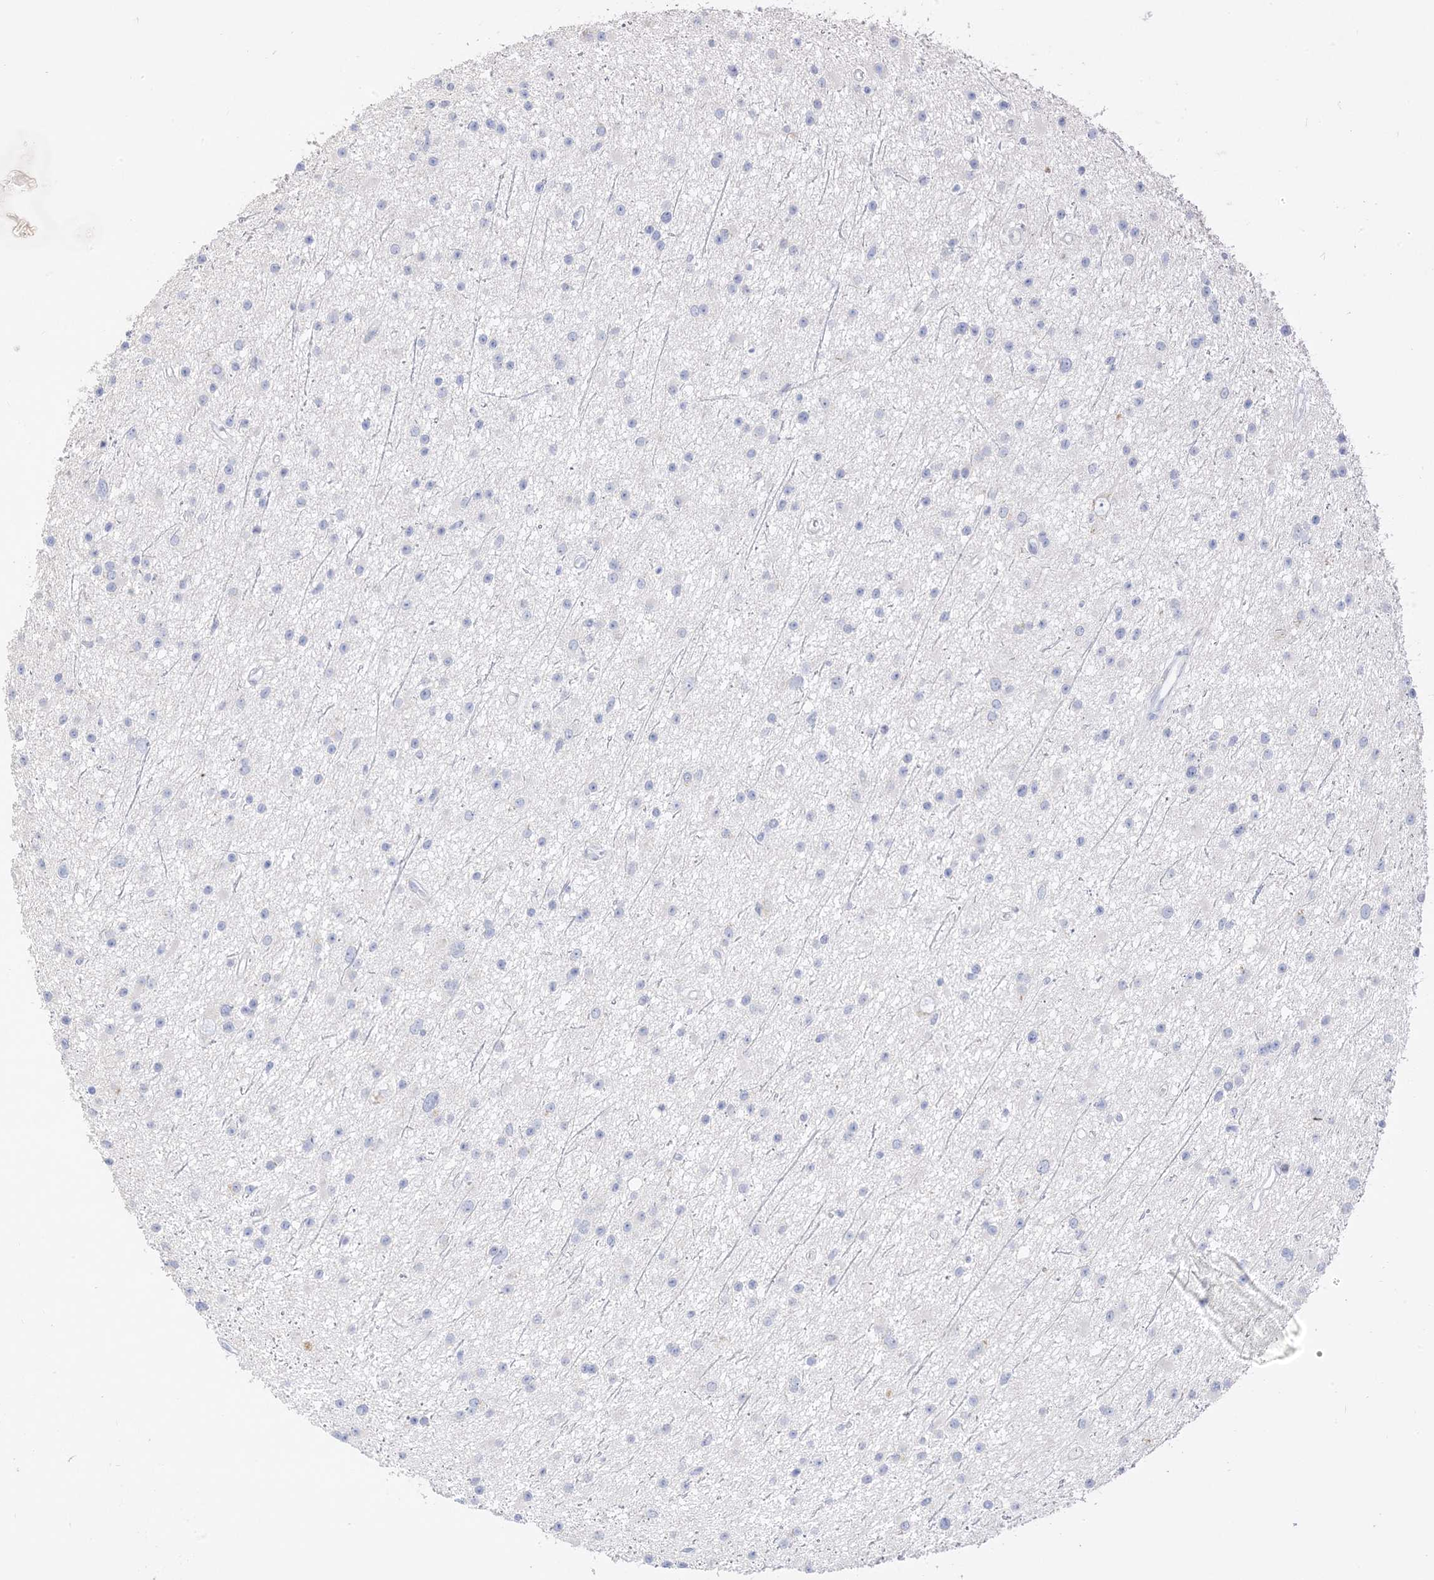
{"staining": {"intensity": "negative", "quantity": "none", "location": "none"}, "tissue": "glioma", "cell_type": "Tumor cells", "image_type": "cancer", "snomed": [{"axis": "morphology", "description": "Glioma, malignant, Low grade"}, {"axis": "topography", "description": "Cerebral cortex"}], "caption": "An immunohistochemistry (IHC) histopathology image of malignant glioma (low-grade) is shown. There is no staining in tumor cells of malignant glioma (low-grade).", "gene": "MUC17", "patient": {"sex": "female", "age": 39}}